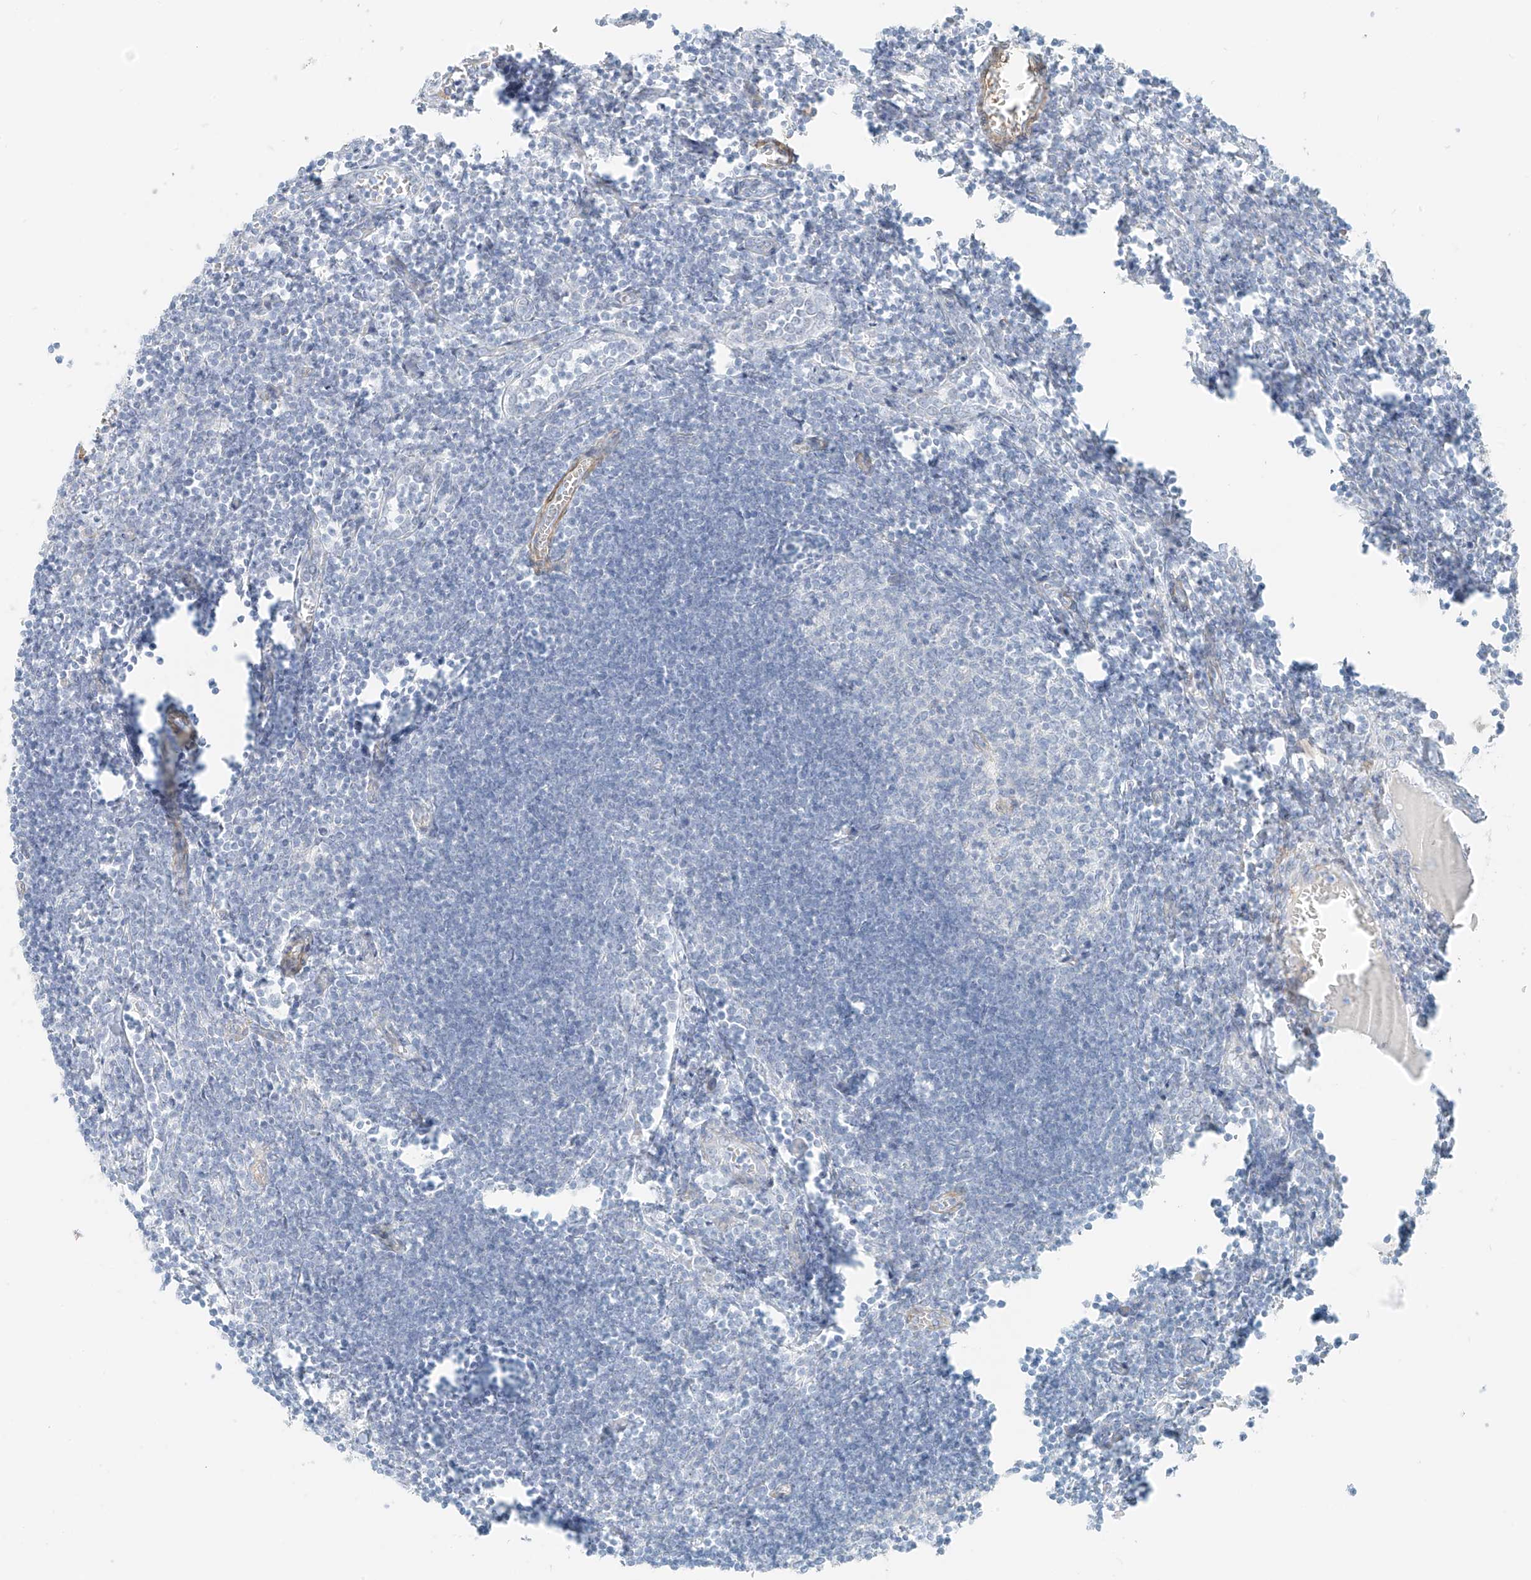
{"staining": {"intensity": "negative", "quantity": "none", "location": "none"}, "tissue": "lymph node", "cell_type": "Germinal center cells", "image_type": "normal", "snomed": [{"axis": "morphology", "description": "Normal tissue, NOS"}, {"axis": "morphology", "description": "Malignant melanoma, Metastatic site"}, {"axis": "topography", "description": "Lymph node"}], "caption": "IHC of unremarkable human lymph node demonstrates no positivity in germinal center cells.", "gene": "SMCP", "patient": {"sex": "male", "age": 41}}